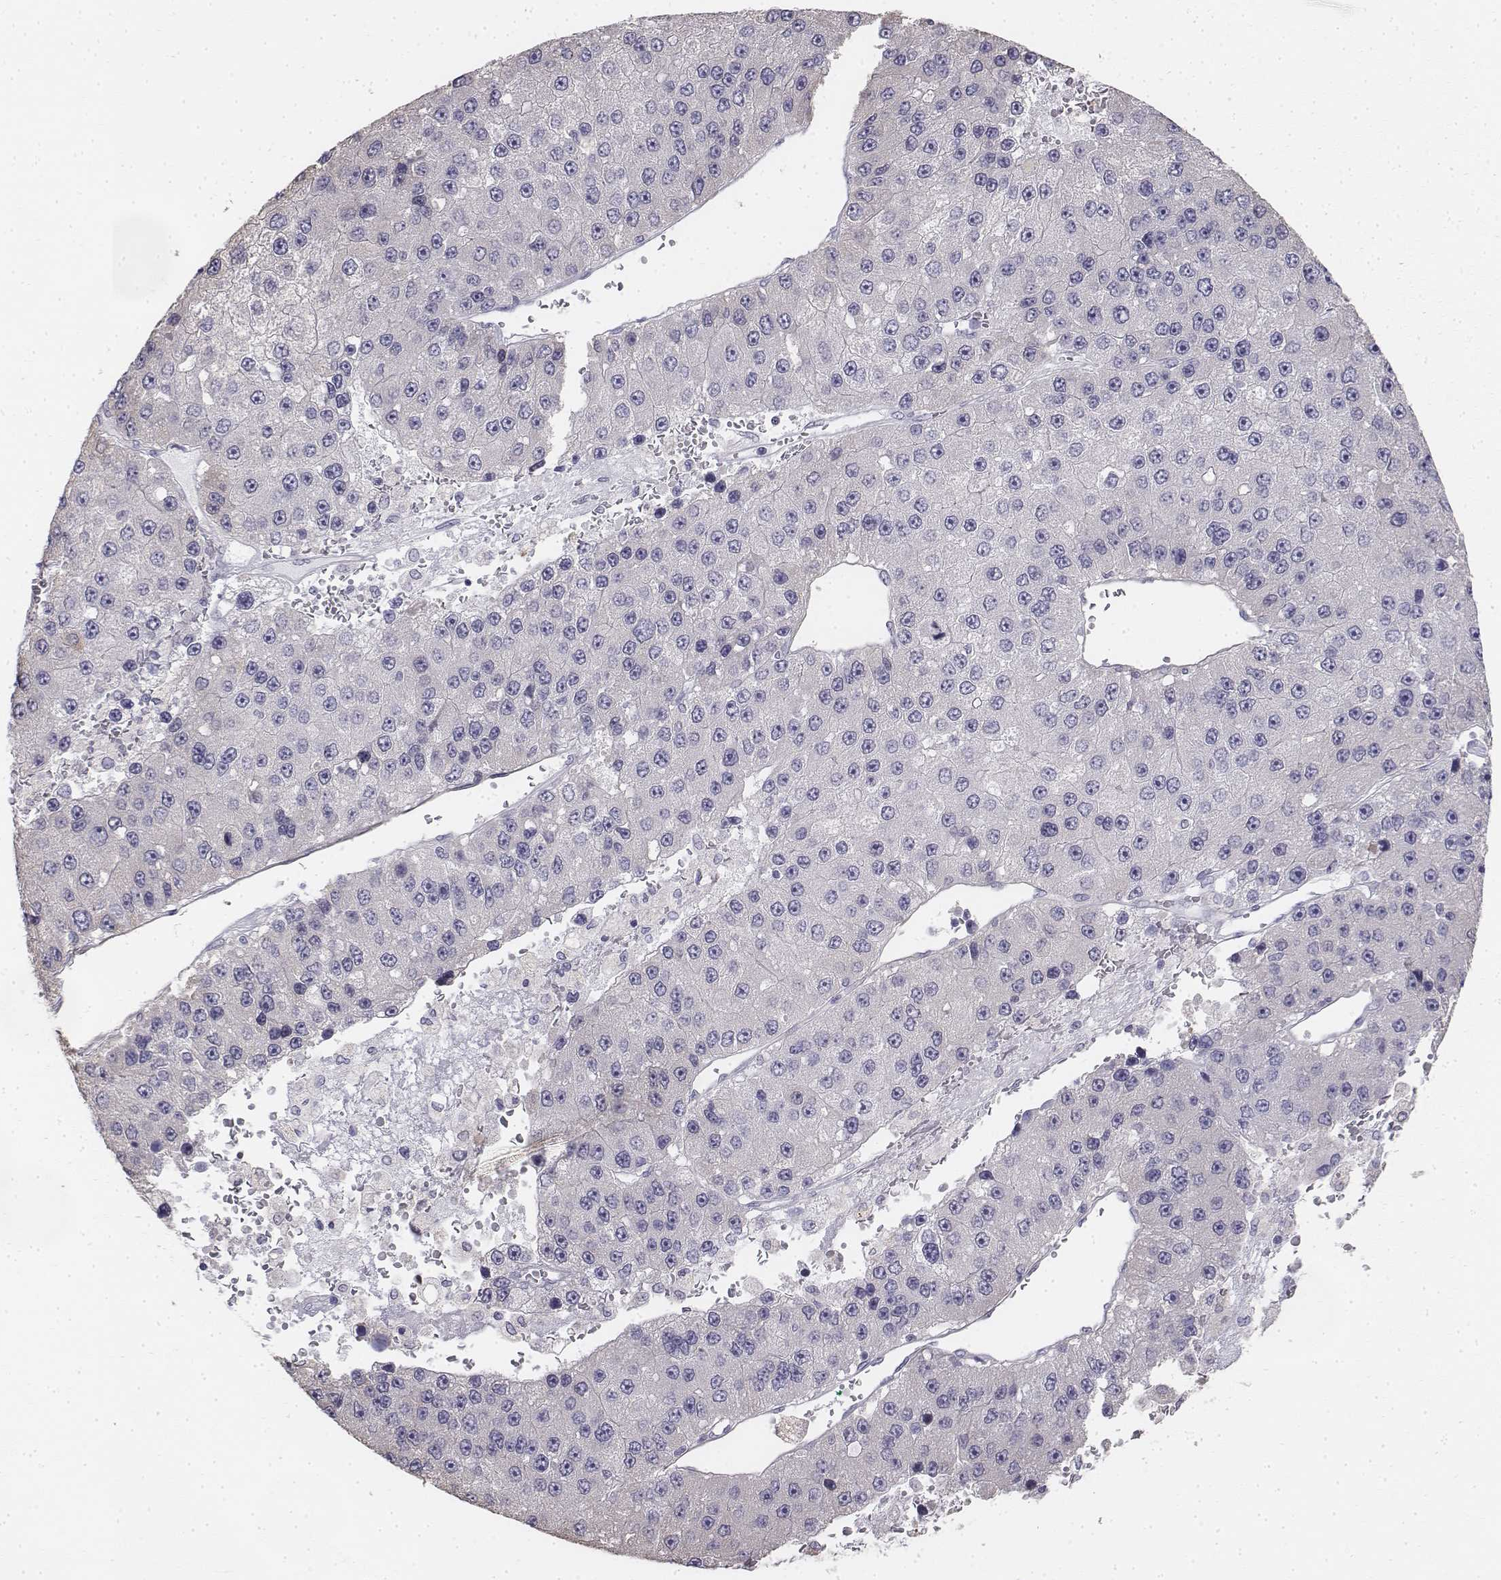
{"staining": {"intensity": "negative", "quantity": "none", "location": "none"}, "tissue": "liver cancer", "cell_type": "Tumor cells", "image_type": "cancer", "snomed": [{"axis": "morphology", "description": "Carcinoma, Hepatocellular, NOS"}, {"axis": "topography", "description": "Liver"}], "caption": "Human liver cancer (hepatocellular carcinoma) stained for a protein using immunohistochemistry reveals no staining in tumor cells.", "gene": "PENK", "patient": {"sex": "female", "age": 73}}